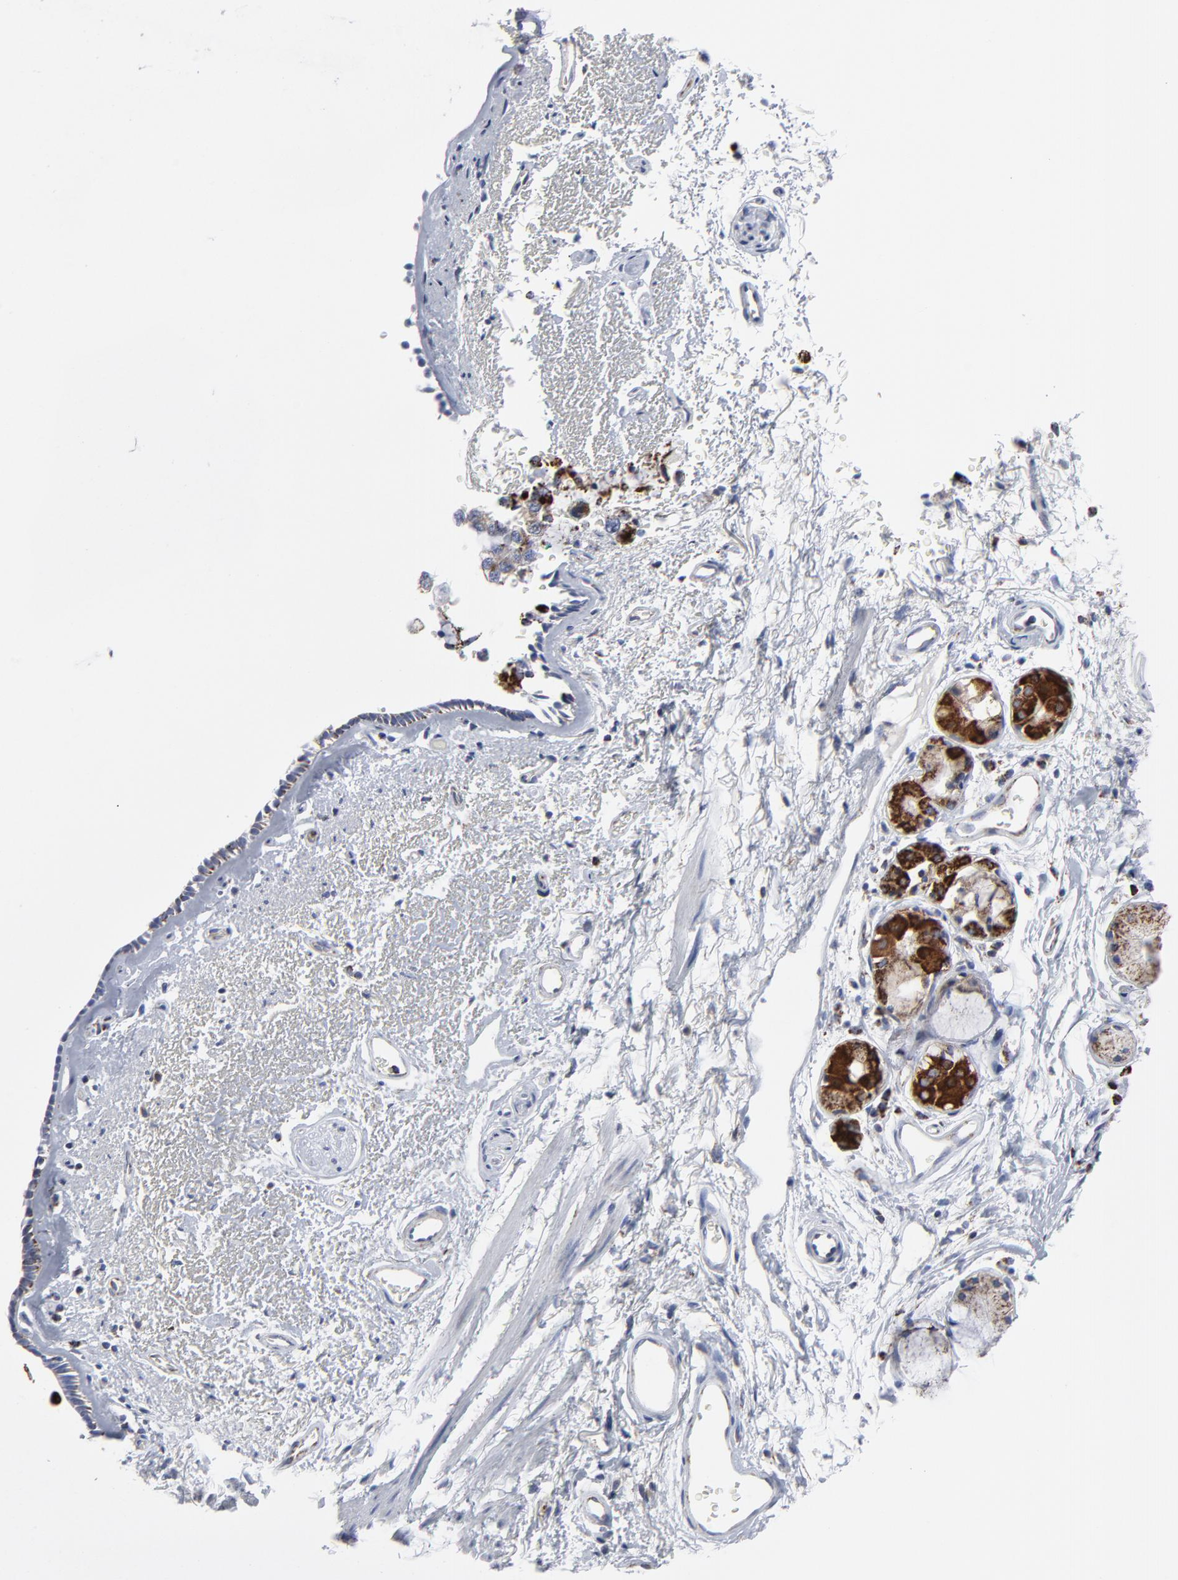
{"staining": {"intensity": "strong", "quantity": ">75%", "location": "cytoplasmic/membranous"}, "tissue": "bronchus", "cell_type": "Respiratory epithelial cells", "image_type": "normal", "snomed": [{"axis": "morphology", "description": "Normal tissue, NOS"}, {"axis": "morphology", "description": "Adenocarcinoma, NOS"}, {"axis": "topography", "description": "Bronchus"}, {"axis": "topography", "description": "Lung"}], "caption": "Immunohistochemistry of unremarkable human bronchus displays high levels of strong cytoplasmic/membranous positivity in about >75% of respiratory epithelial cells.", "gene": "TXNRD2", "patient": {"sex": "male", "age": 71}}